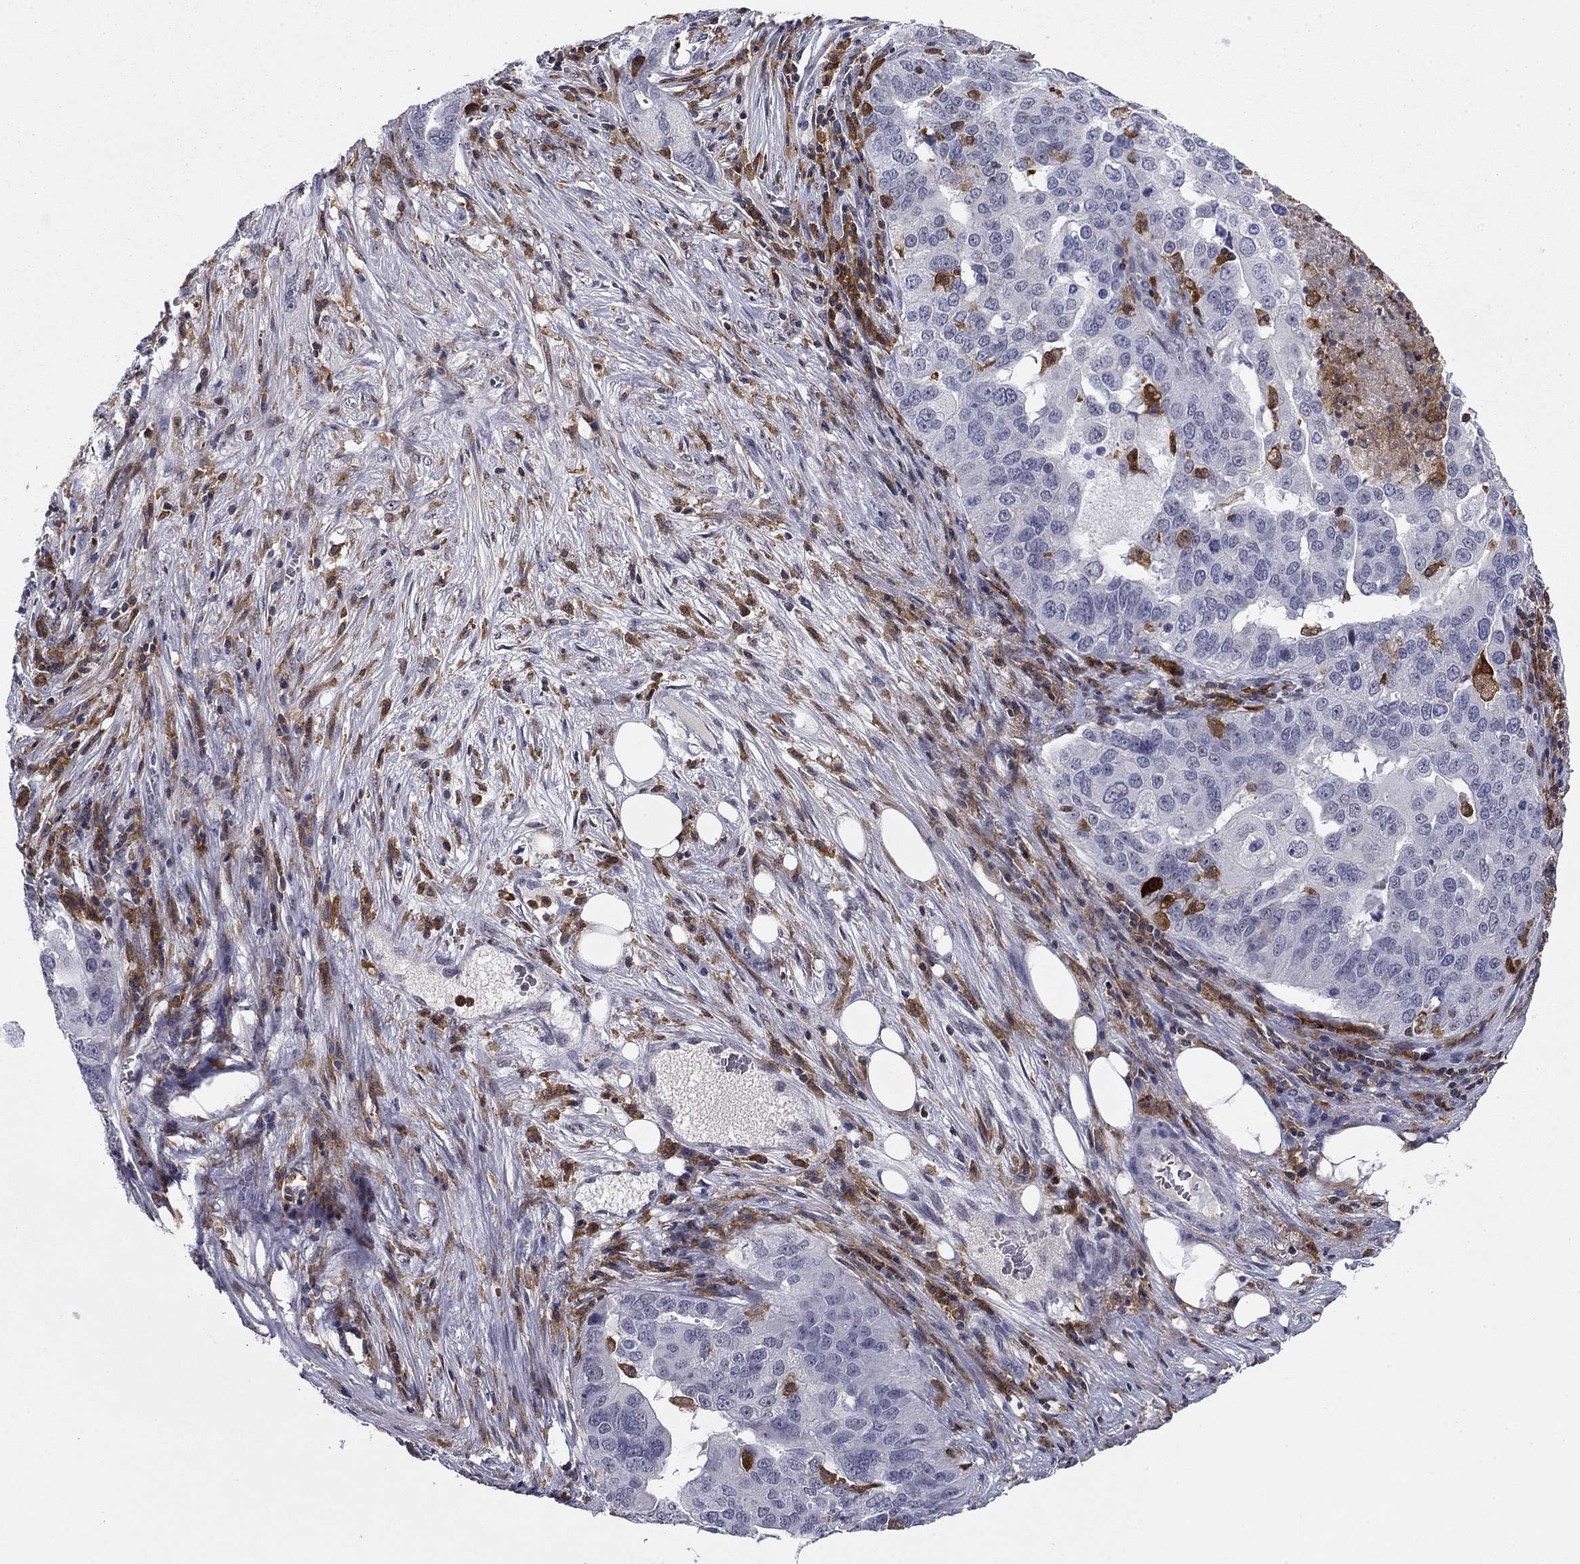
{"staining": {"intensity": "negative", "quantity": "none", "location": "none"}, "tissue": "ovarian cancer", "cell_type": "Tumor cells", "image_type": "cancer", "snomed": [{"axis": "morphology", "description": "Carcinoma, endometroid"}, {"axis": "topography", "description": "Soft tissue"}, {"axis": "topography", "description": "Ovary"}], "caption": "Tumor cells show no significant positivity in ovarian cancer (endometroid carcinoma). (DAB (3,3'-diaminobenzidine) immunohistochemistry with hematoxylin counter stain).", "gene": "PLCB2", "patient": {"sex": "female", "age": 52}}